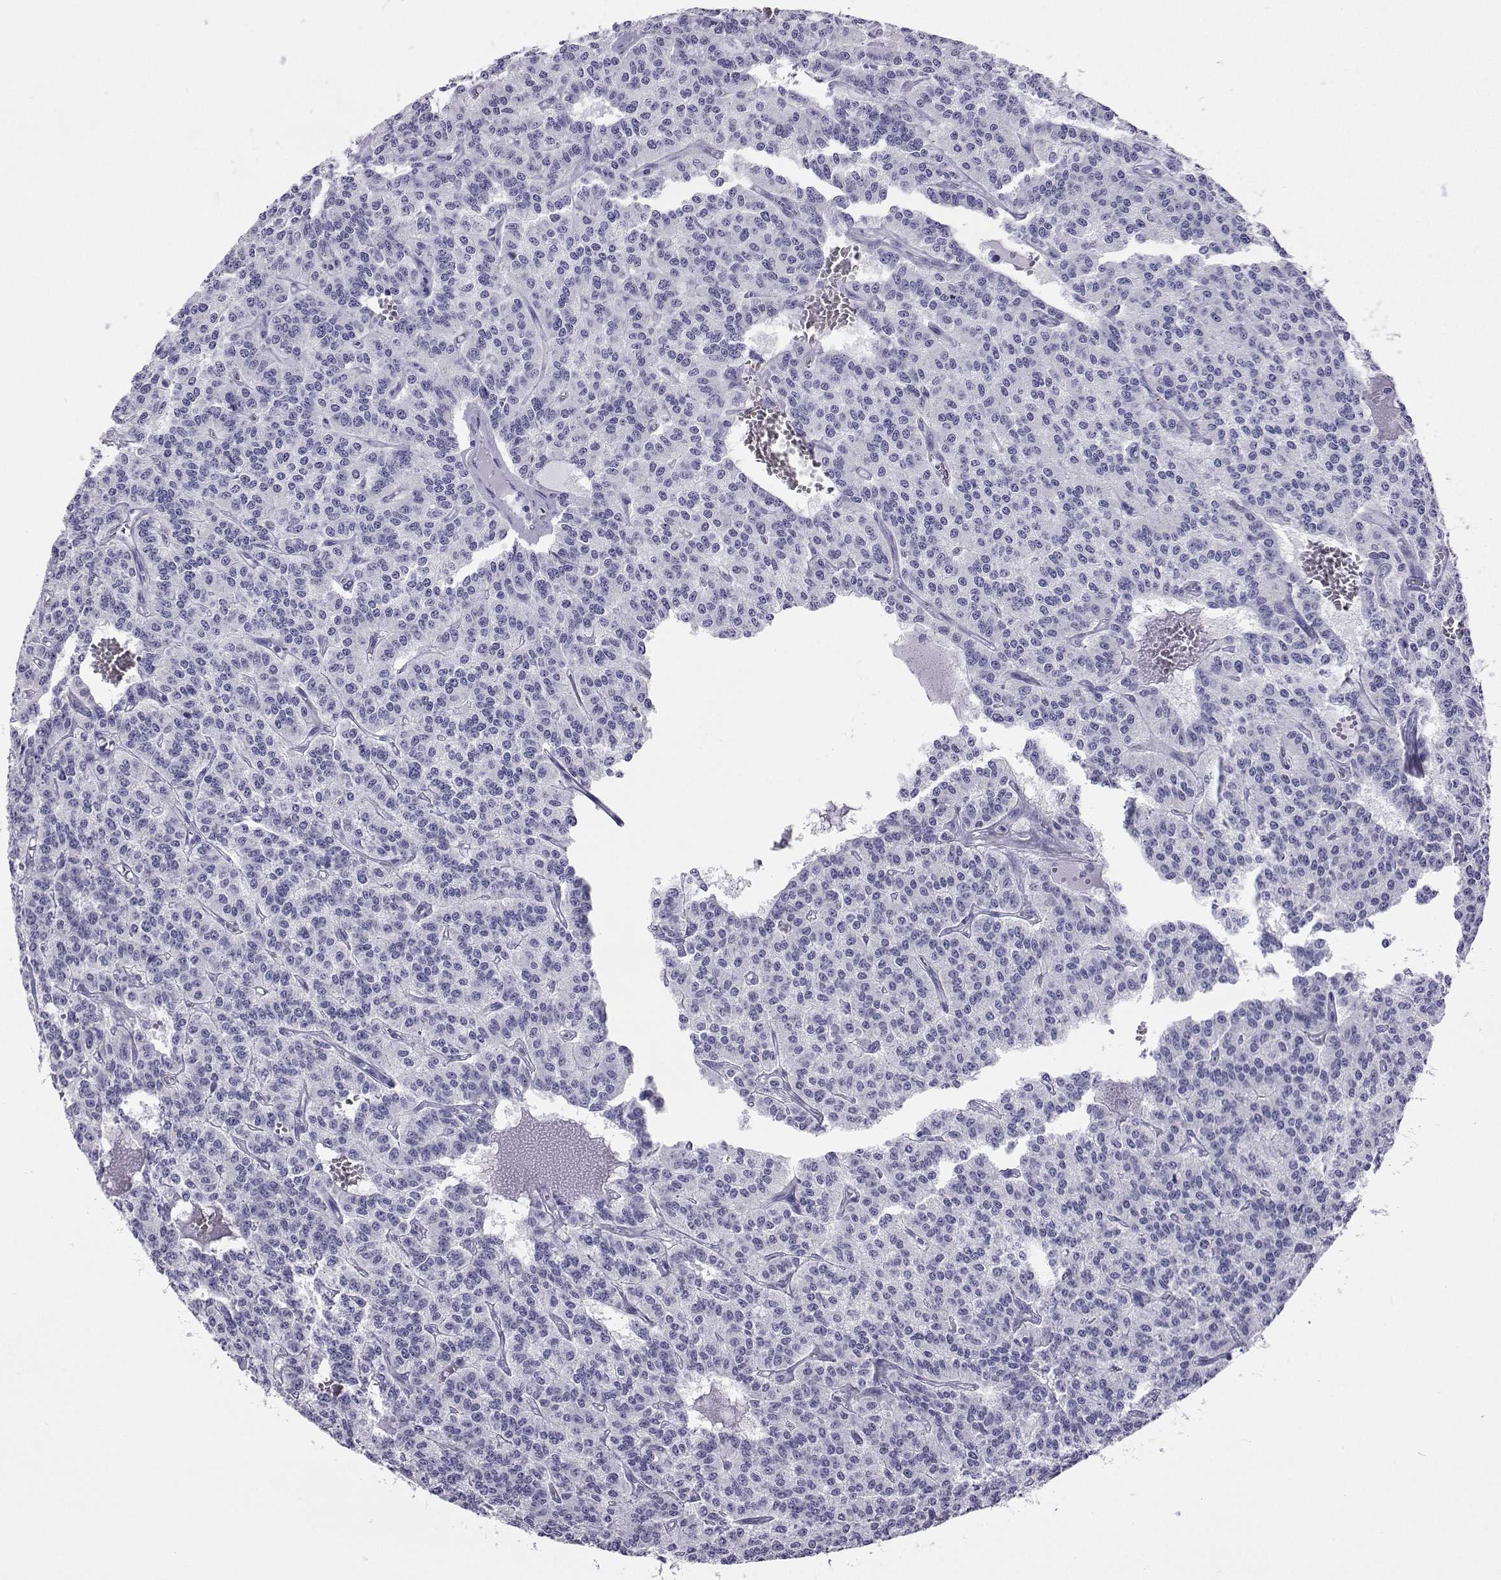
{"staining": {"intensity": "negative", "quantity": "none", "location": "none"}, "tissue": "carcinoid", "cell_type": "Tumor cells", "image_type": "cancer", "snomed": [{"axis": "morphology", "description": "Carcinoid, malignant, NOS"}, {"axis": "topography", "description": "Lung"}], "caption": "Photomicrograph shows no significant protein staining in tumor cells of carcinoid (malignant).", "gene": "PLIN4", "patient": {"sex": "female", "age": 71}}